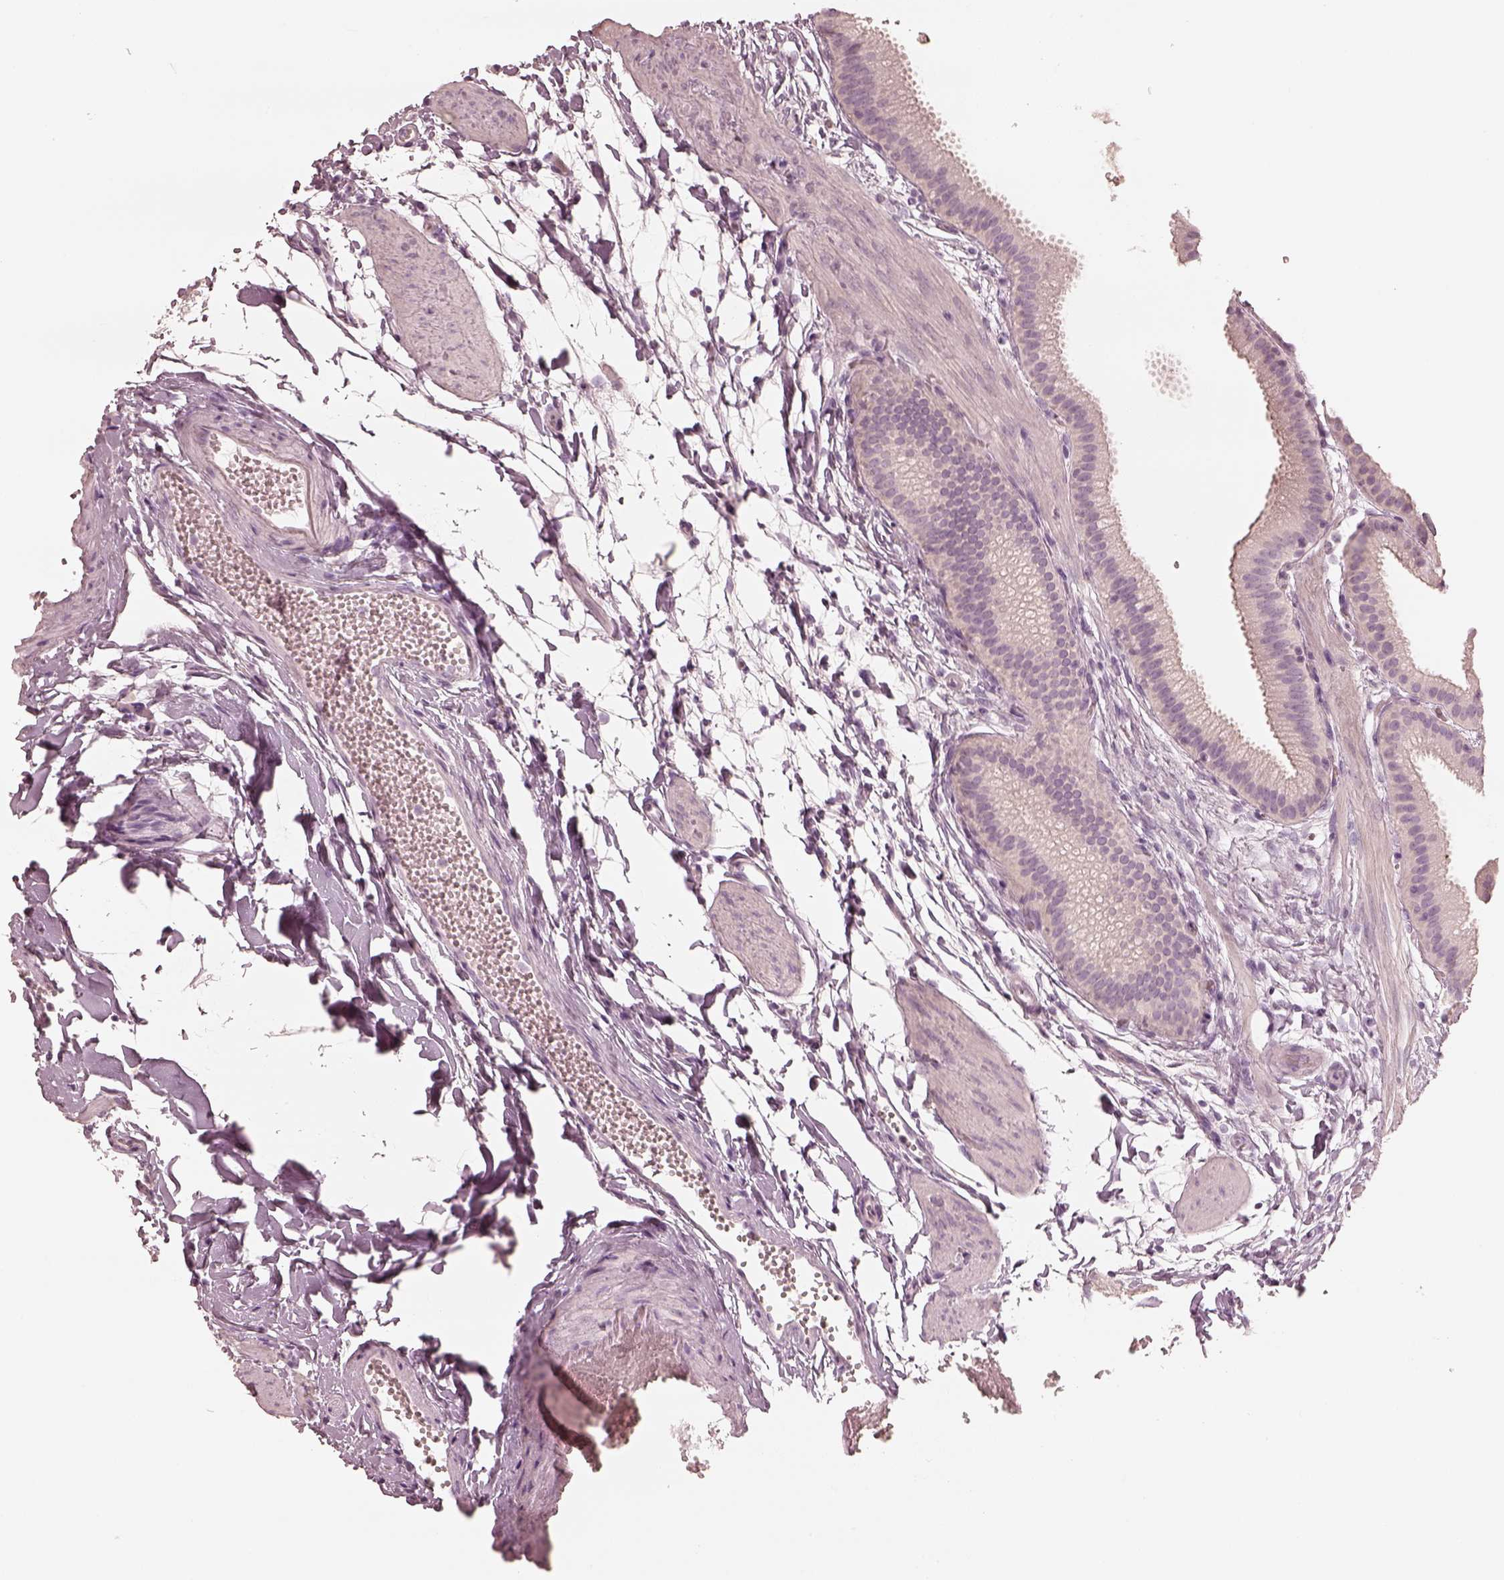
{"staining": {"intensity": "negative", "quantity": "none", "location": "none"}, "tissue": "gallbladder", "cell_type": "Glandular cells", "image_type": "normal", "snomed": [{"axis": "morphology", "description": "Normal tissue, NOS"}, {"axis": "topography", "description": "Gallbladder"}], "caption": "Immunohistochemistry of benign gallbladder shows no positivity in glandular cells.", "gene": "CALR3", "patient": {"sex": "female", "age": 63}}